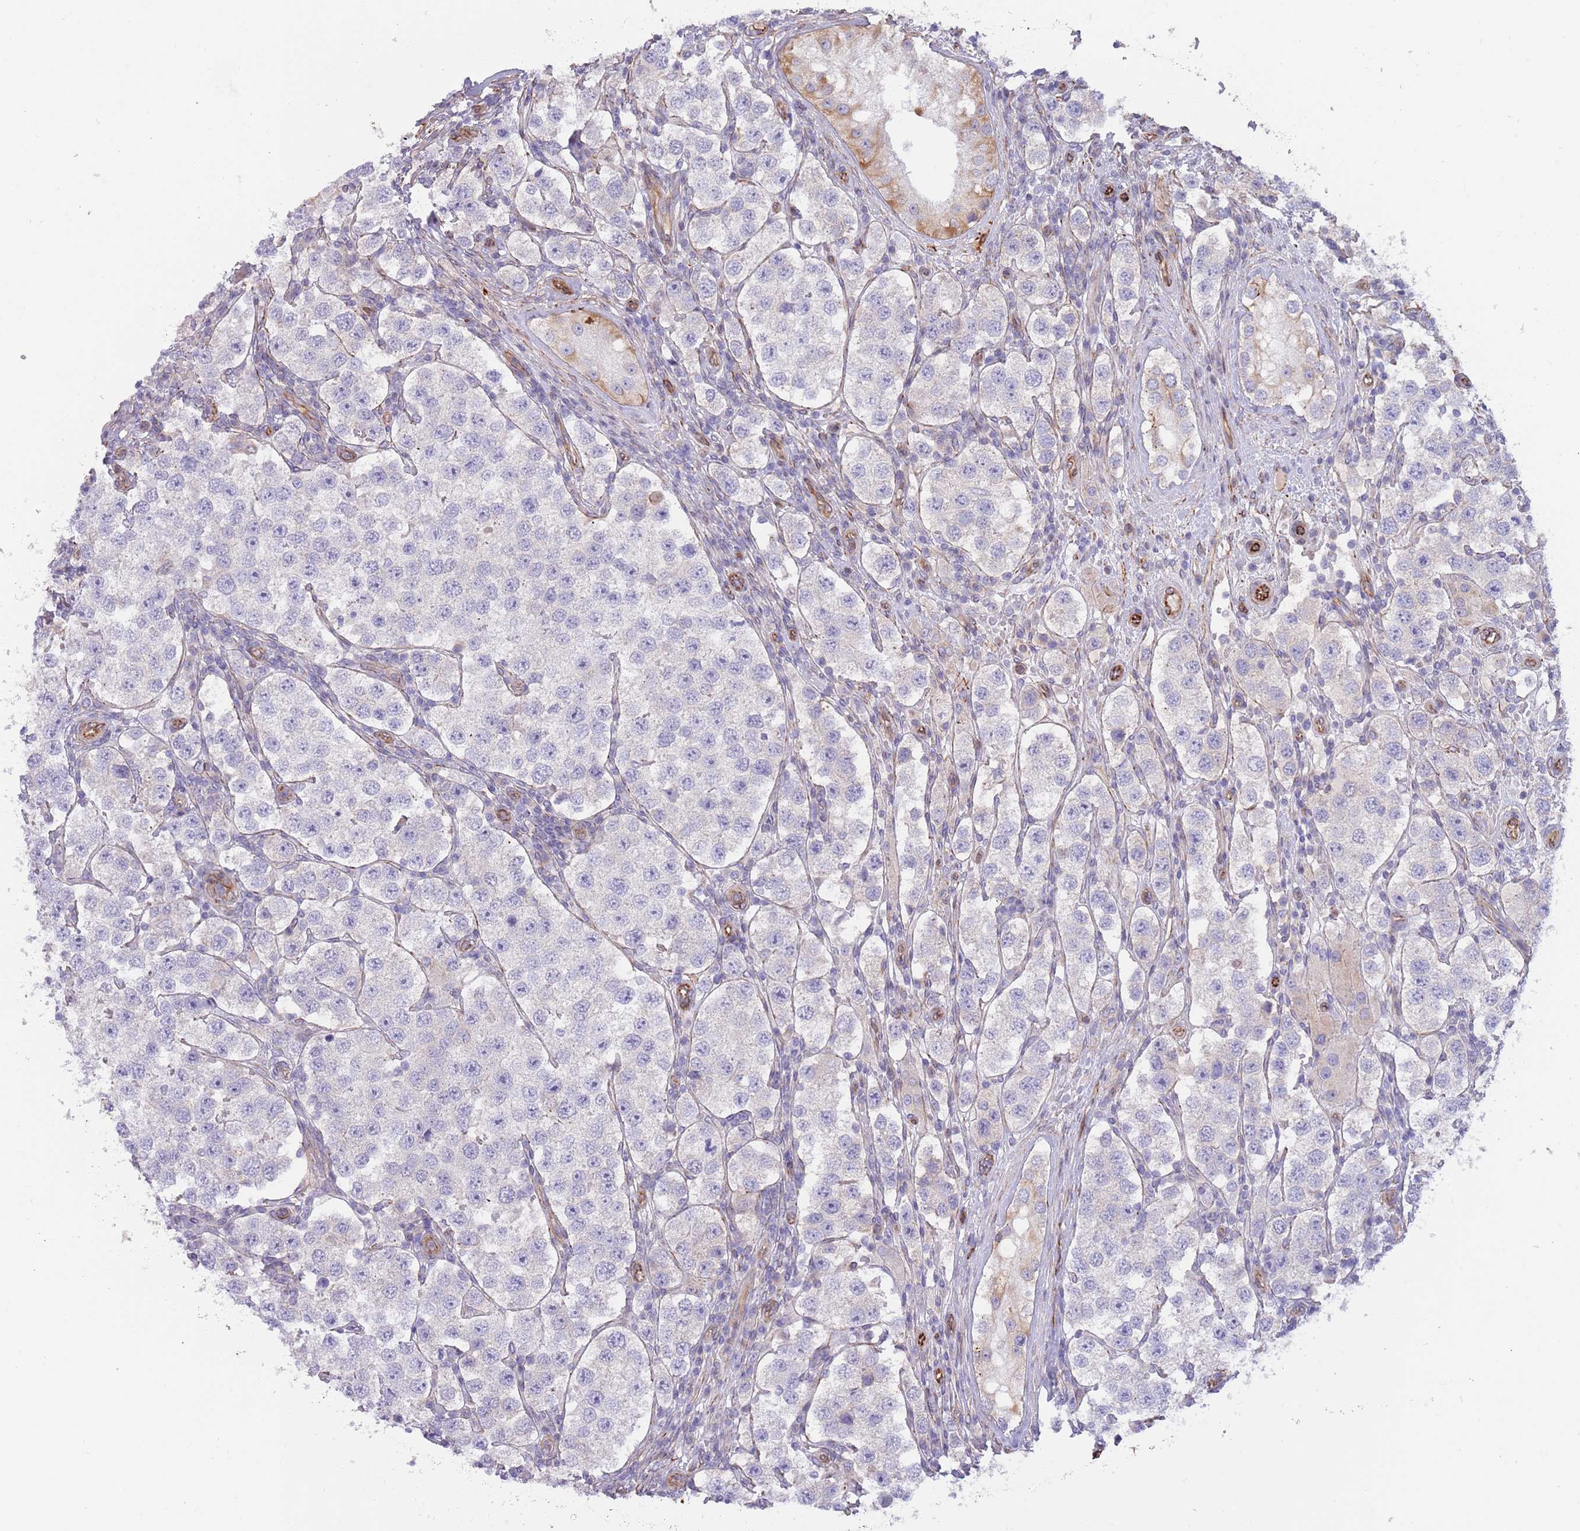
{"staining": {"intensity": "negative", "quantity": "none", "location": "none"}, "tissue": "testis cancer", "cell_type": "Tumor cells", "image_type": "cancer", "snomed": [{"axis": "morphology", "description": "Seminoma, NOS"}, {"axis": "topography", "description": "Testis"}], "caption": "IHC micrograph of testis seminoma stained for a protein (brown), which displays no expression in tumor cells.", "gene": "MOGAT1", "patient": {"sex": "male", "age": 37}}